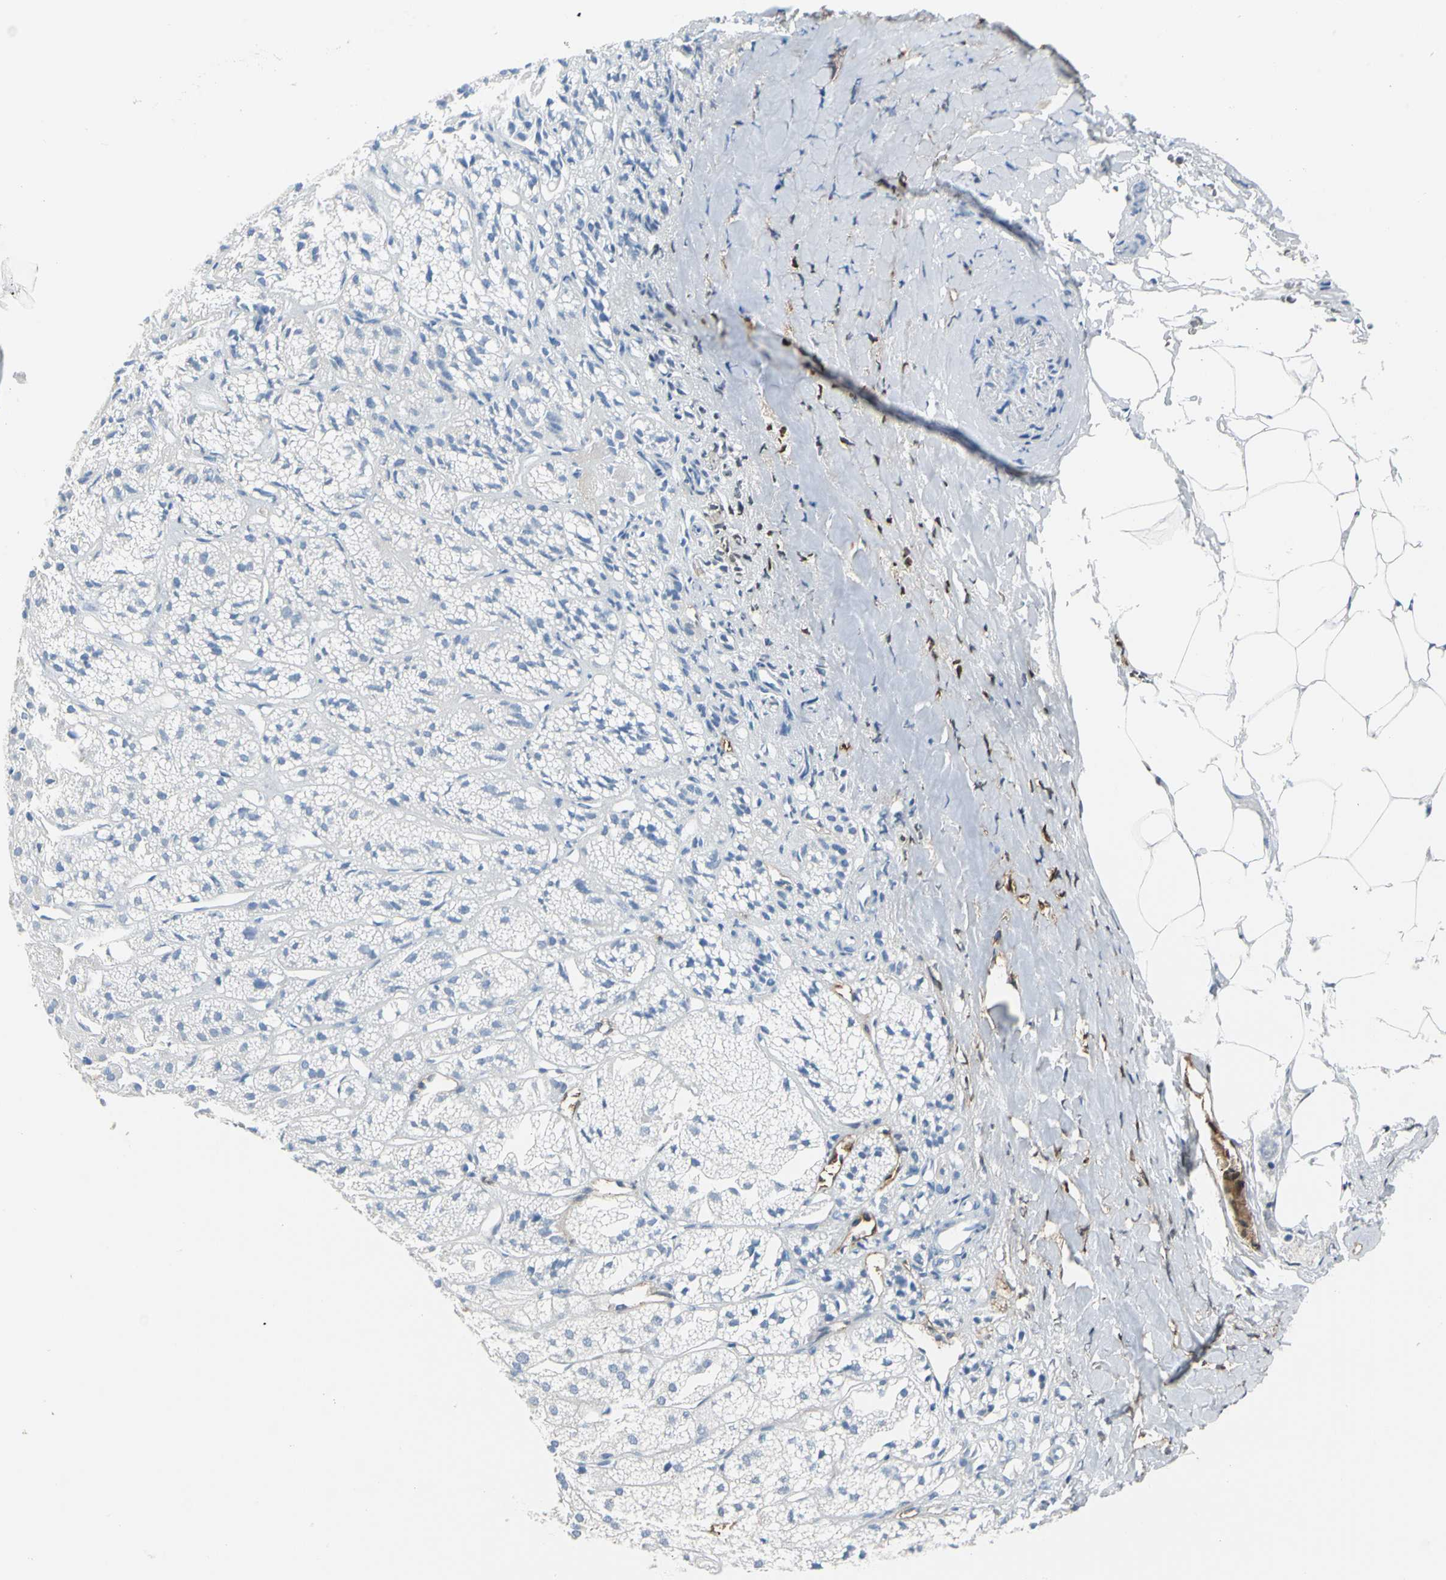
{"staining": {"intensity": "negative", "quantity": "none", "location": "none"}, "tissue": "adrenal gland", "cell_type": "Glandular cells", "image_type": "normal", "snomed": [{"axis": "morphology", "description": "Normal tissue, NOS"}, {"axis": "topography", "description": "Adrenal gland"}], "caption": "Micrograph shows no significant protein expression in glandular cells of benign adrenal gland.", "gene": "PDPN", "patient": {"sex": "female", "age": 71}}